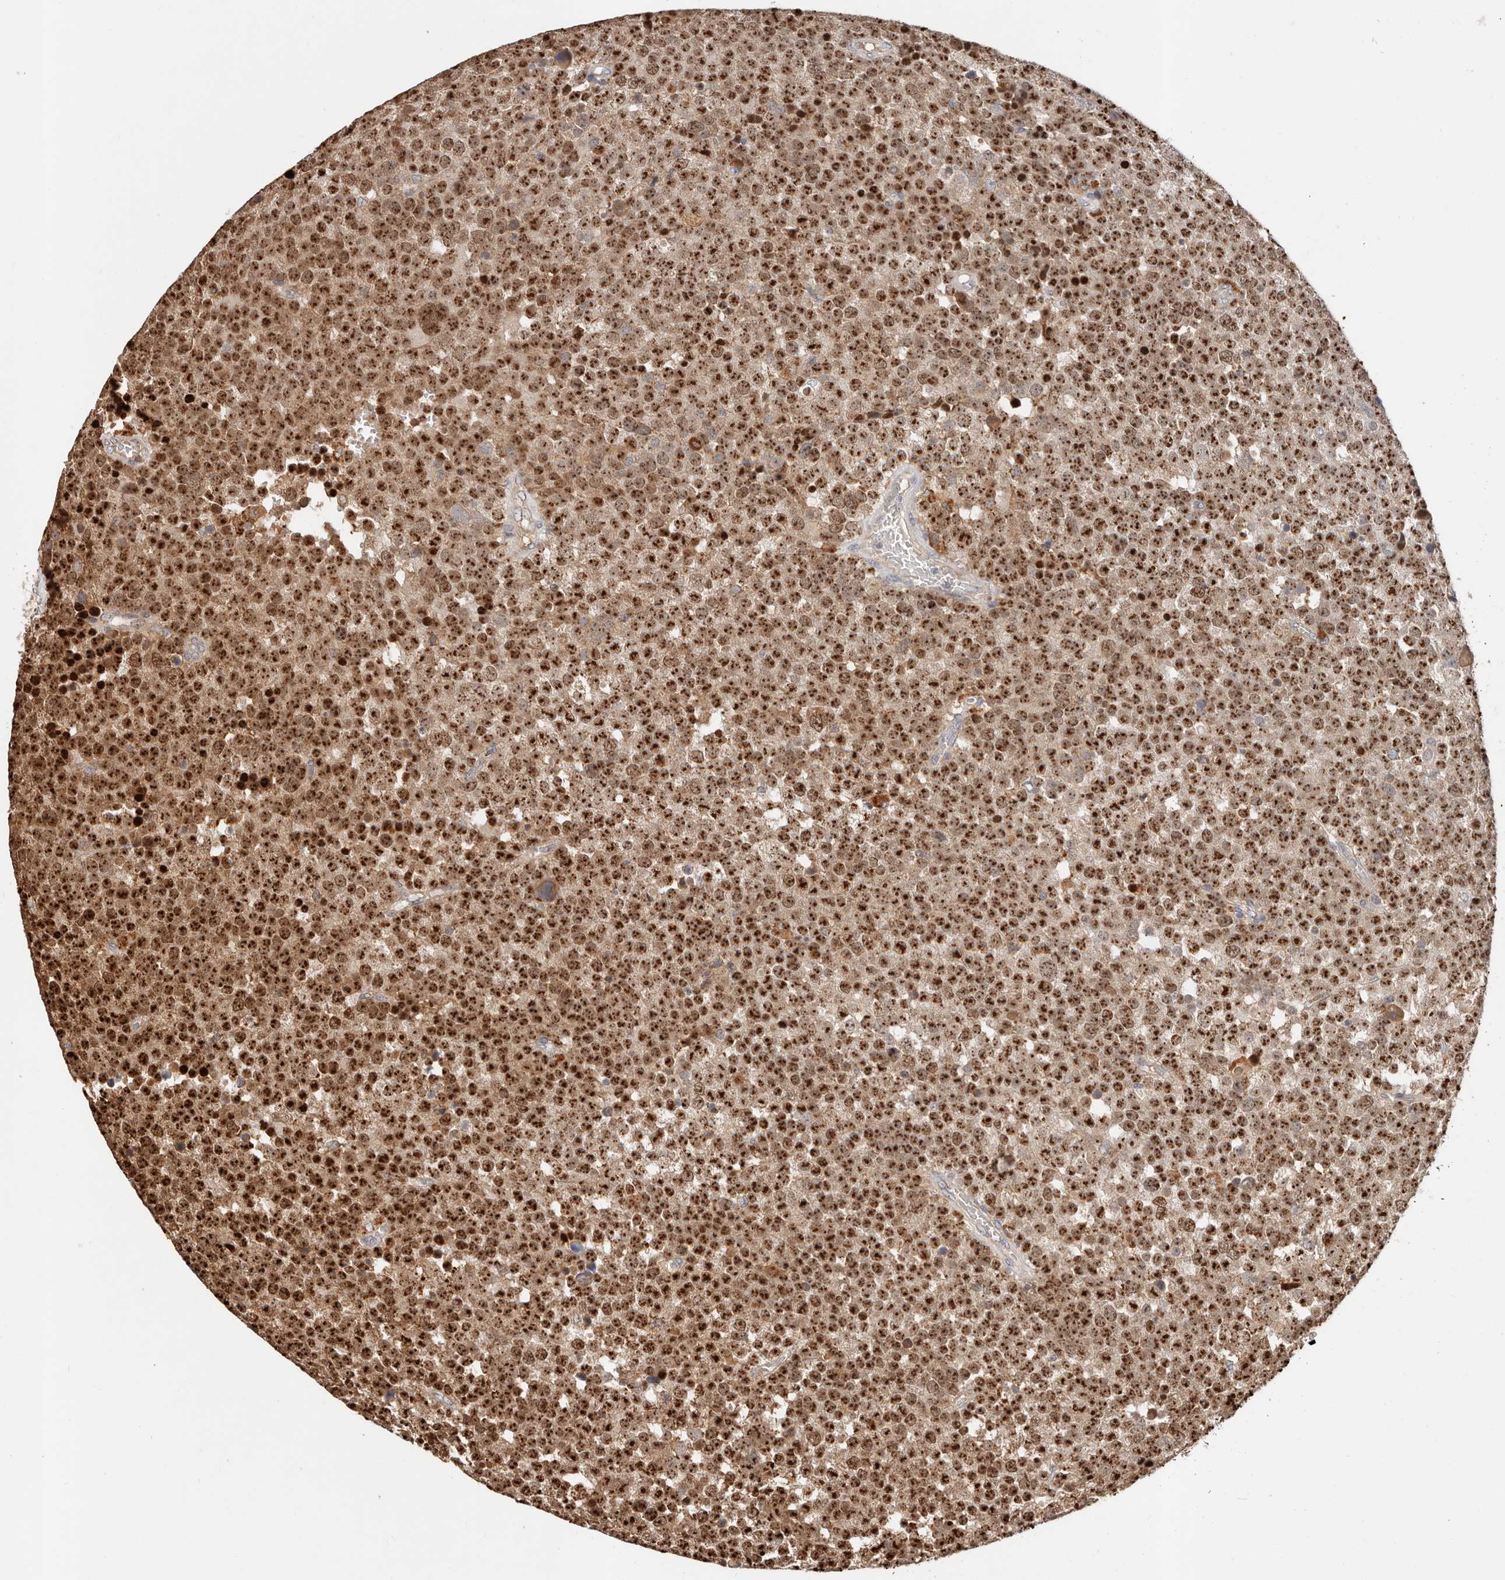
{"staining": {"intensity": "strong", "quantity": ">75%", "location": "nuclear"}, "tissue": "testis cancer", "cell_type": "Tumor cells", "image_type": "cancer", "snomed": [{"axis": "morphology", "description": "Seminoma, NOS"}, {"axis": "topography", "description": "Testis"}], "caption": "Testis cancer stained with a protein marker demonstrates strong staining in tumor cells.", "gene": "ZRANB1", "patient": {"sex": "male", "age": 71}}